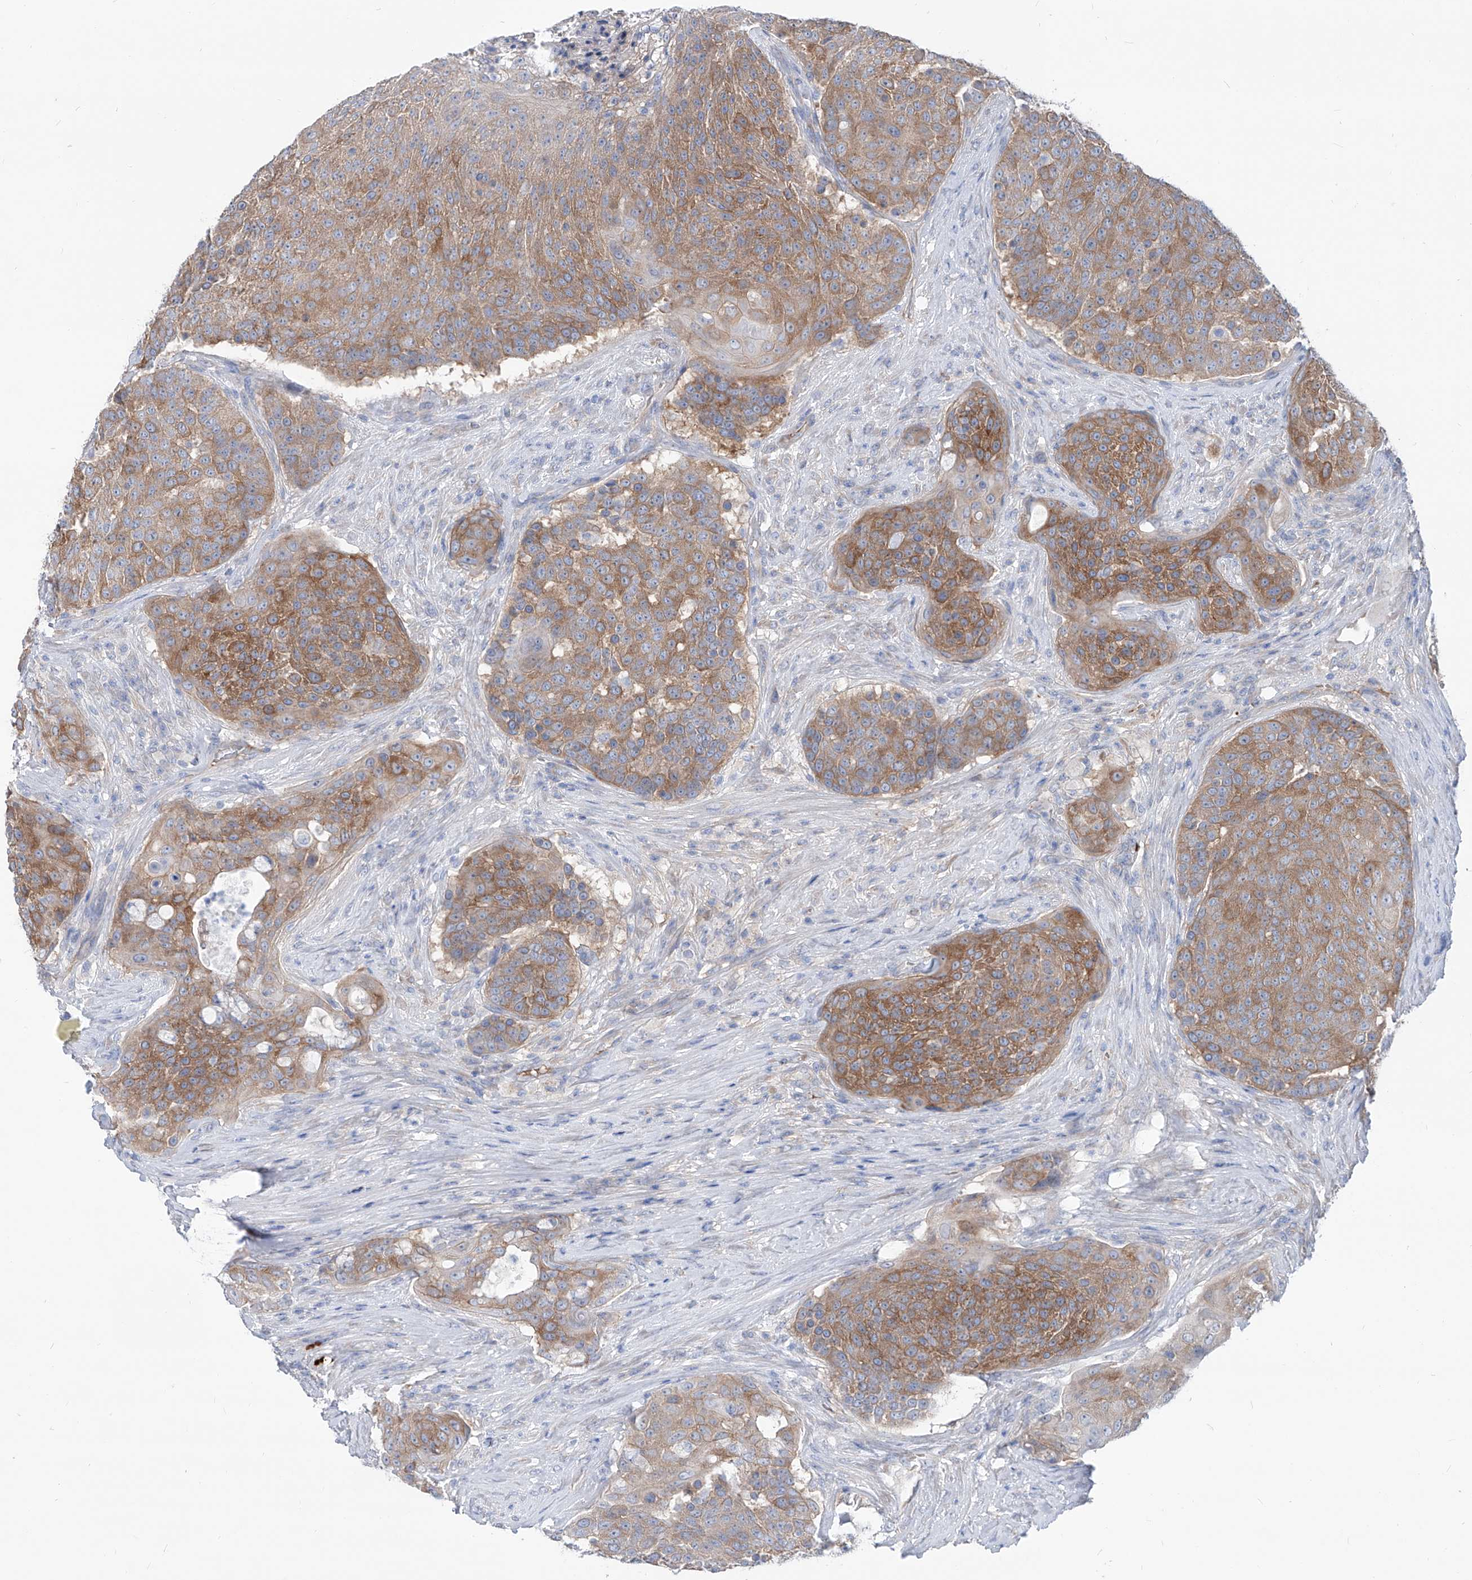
{"staining": {"intensity": "moderate", "quantity": ">75%", "location": "cytoplasmic/membranous"}, "tissue": "urothelial cancer", "cell_type": "Tumor cells", "image_type": "cancer", "snomed": [{"axis": "morphology", "description": "Urothelial carcinoma, High grade"}, {"axis": "topography", "description": "Urinary bladder"}], "caption": "Human high-grade urothelial carcinoma stained with a protein marker reveals moderate staining in tumor cells.", "gene": "AKAP10", "patient": {"sex": "female", "age": 63}}